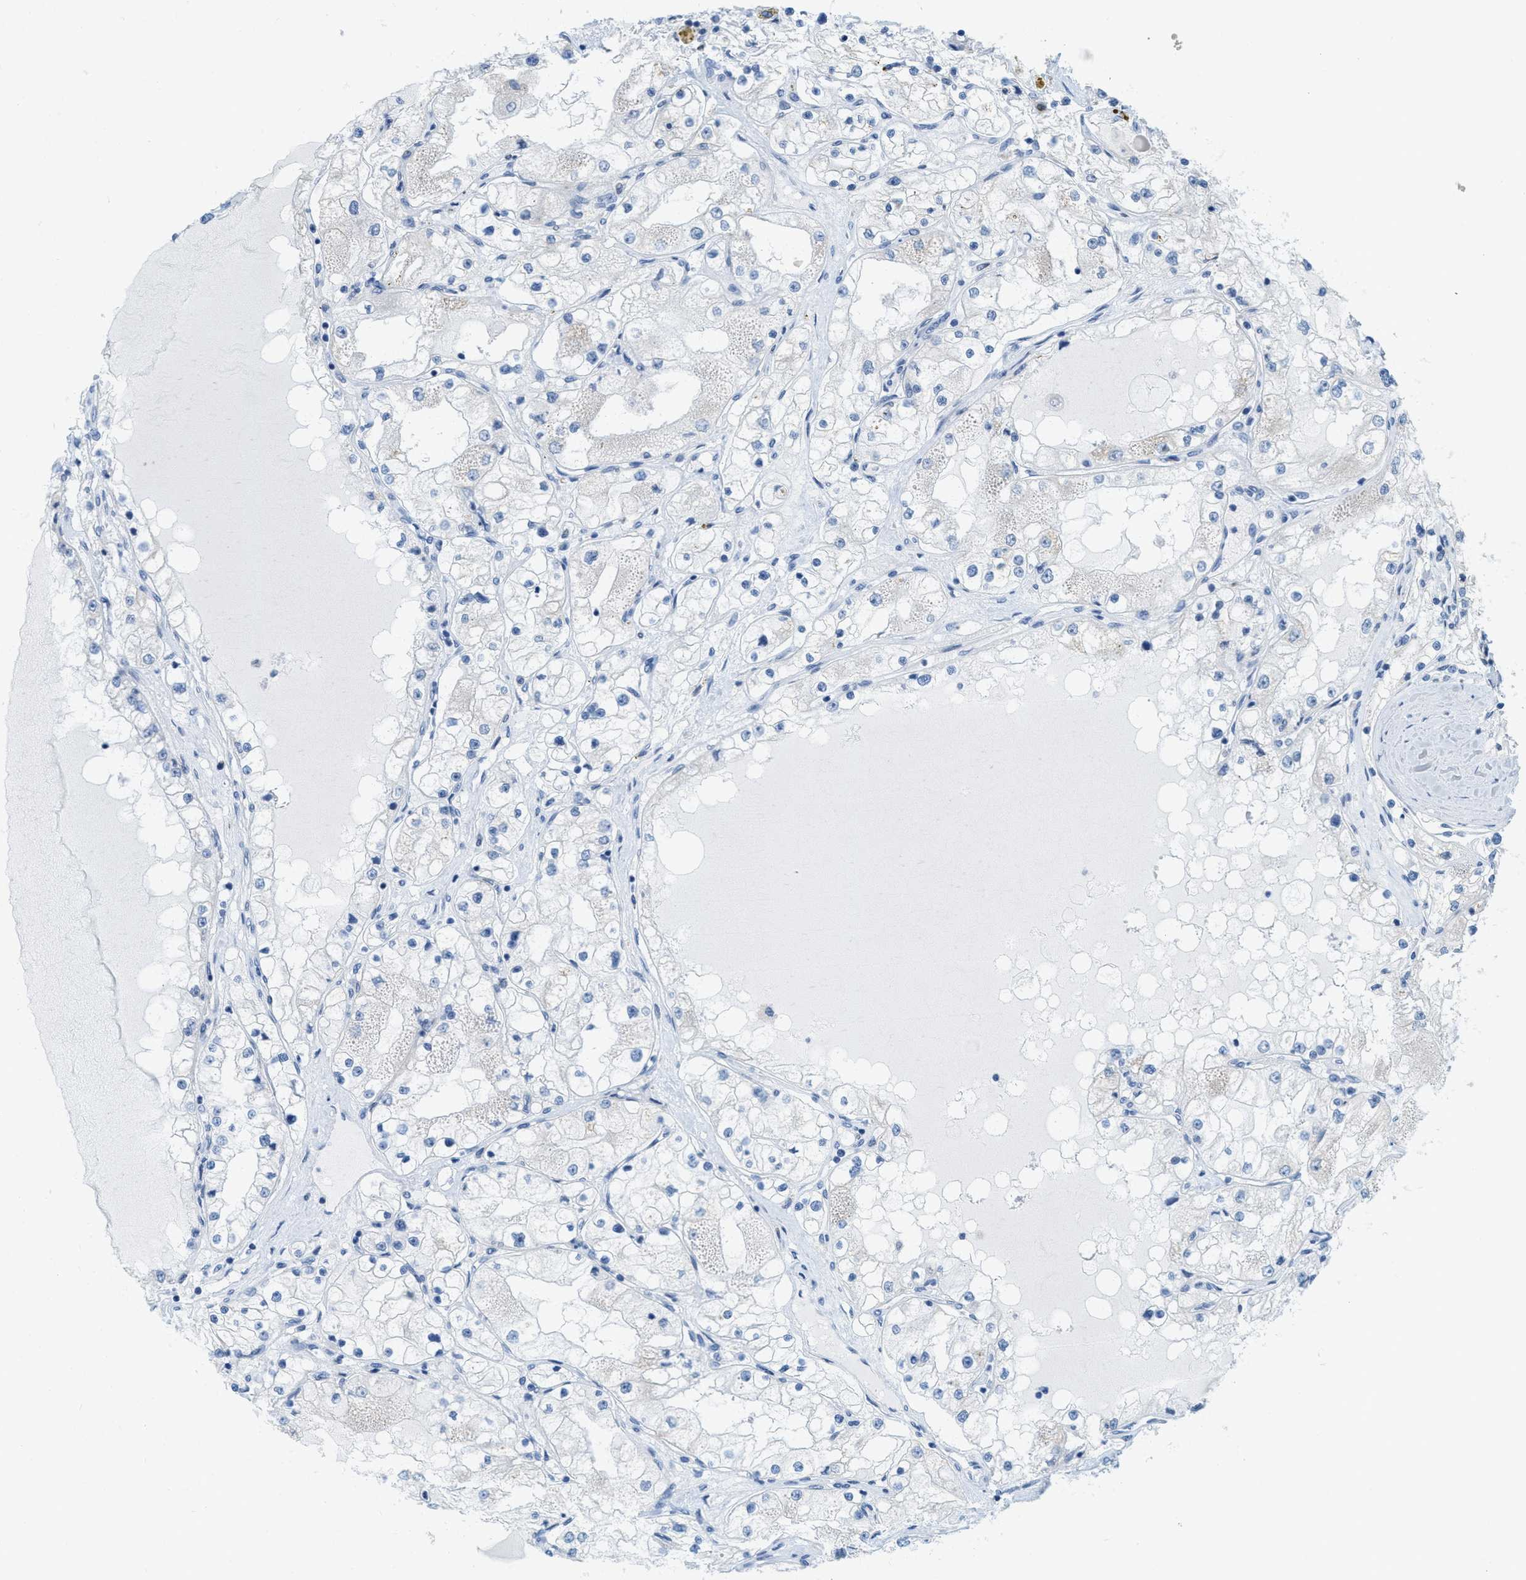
{"staining": {"intensity": "negative", "quantity": "none", "location": "none"}, "tissue": "renal cancer", "cell_type": "Tumor cells", "image_type": "cancer", "snomed": [{"axis": "morphology", "description": "Adenocarcinoma, NOS"}, {"axis": "topography", "description": "Kidney"}], "caption": "High magnification brightfield microscopy of renal cancer (adenocarcinoma) stained with DAB (3,3'-diaminobenzidine) (brown) and counterstained with hematoxylin (blue): tumor cells show no significant positivity.", "gene": "TEX264", "patient": {"sex": "male", "age": 68}}